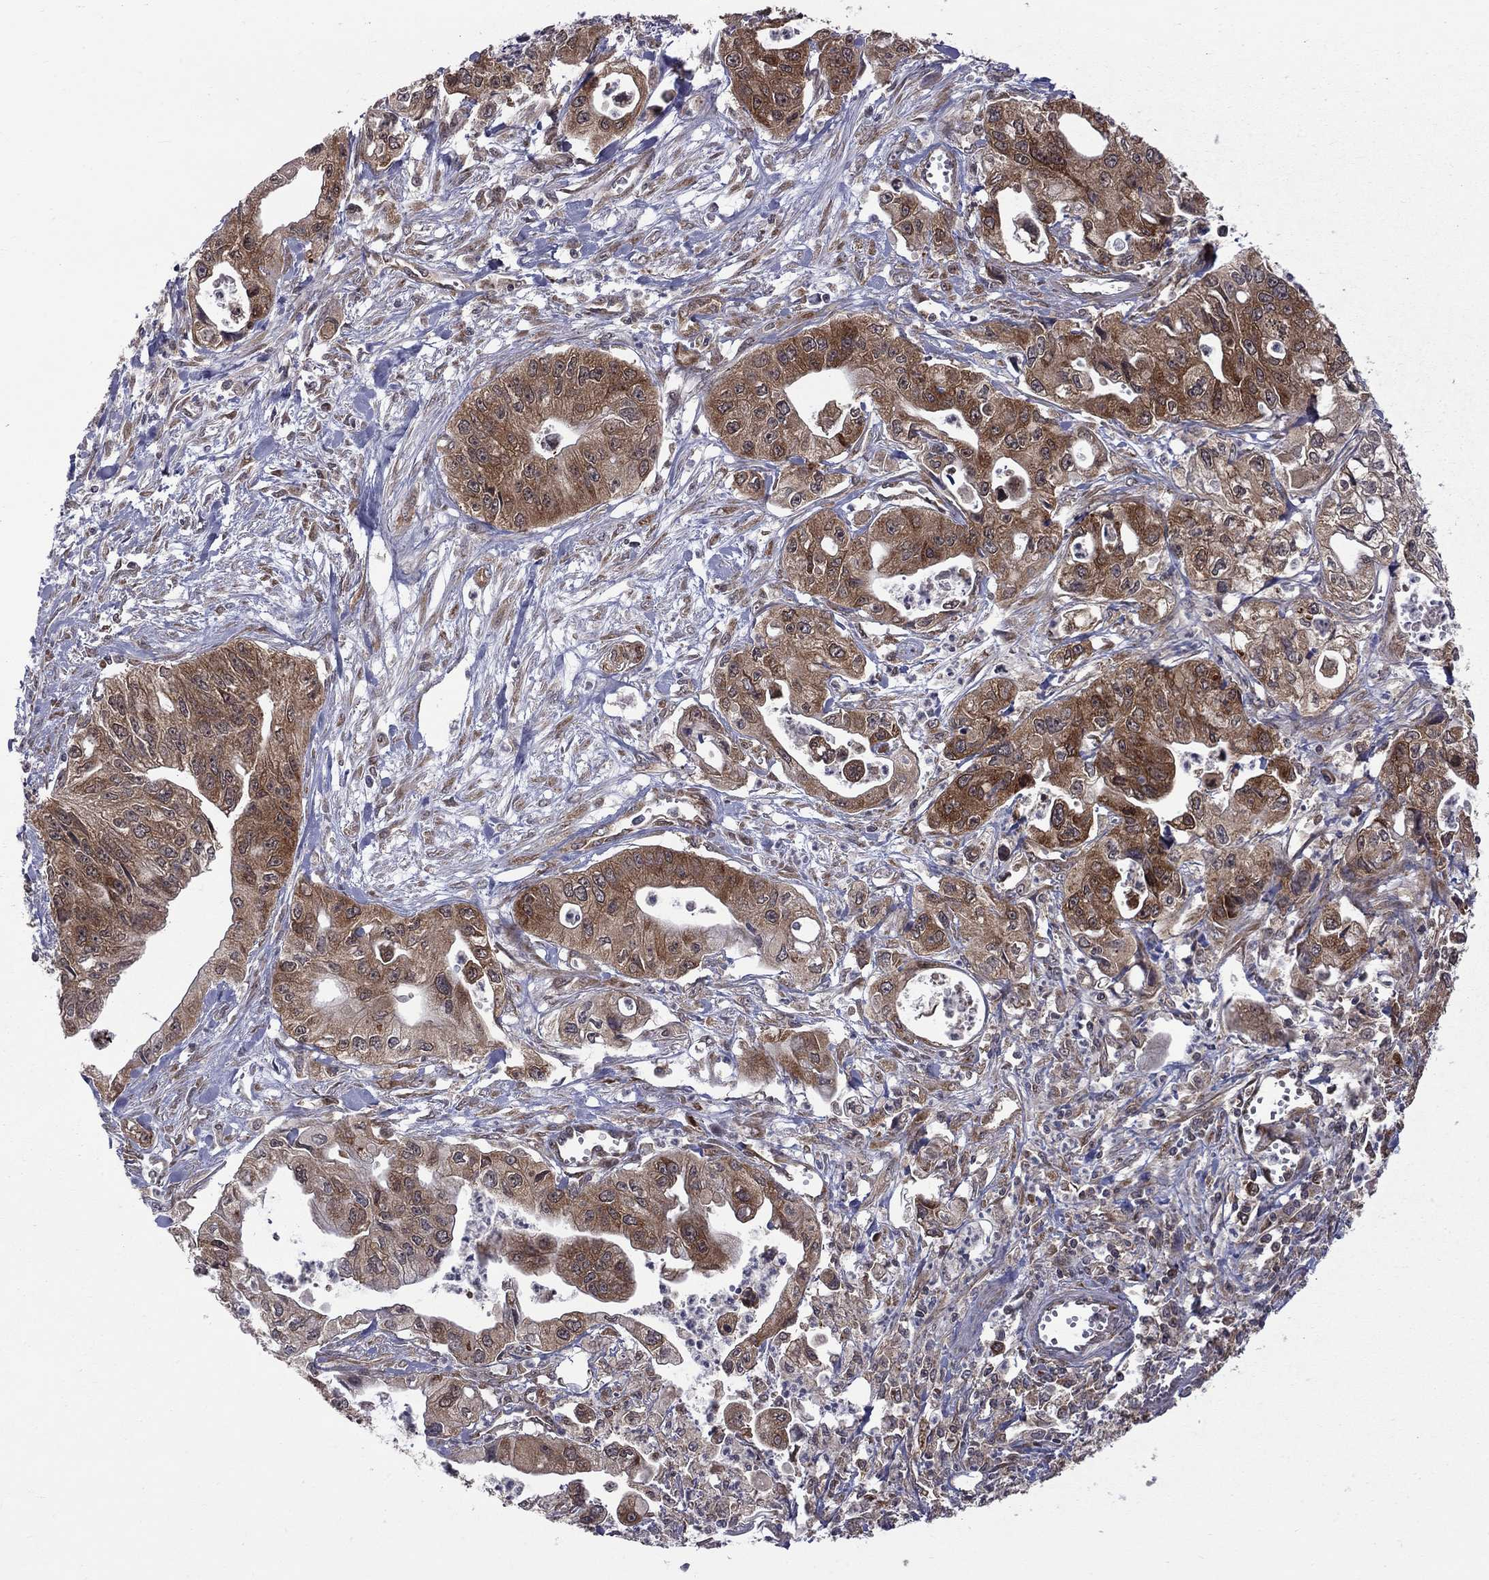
{"staining": {"intensity": "strong", "quantity": ">75%", "location": "cytoplasmic/membranous"}, "tissue": "pancreatic cancer", "cell_type": "Tumor cells", "image_type": "cancer", "snomed": [{"axis": "morphology", "description": "Adenocarcinoma, NOS"}, {"axis": "topography", "description": "Pancreas"}], "caption": "Protein staining exhibits strong cytoplasmic/membranous staining in approximately >75% of tumor cells in pancreatic cancer. Immunohistochemistry (ihc) stains the protein in brown and the nuclei are stained blue.", "gene": "NAA50", "patient": {"sex": "male", "age": 70}}